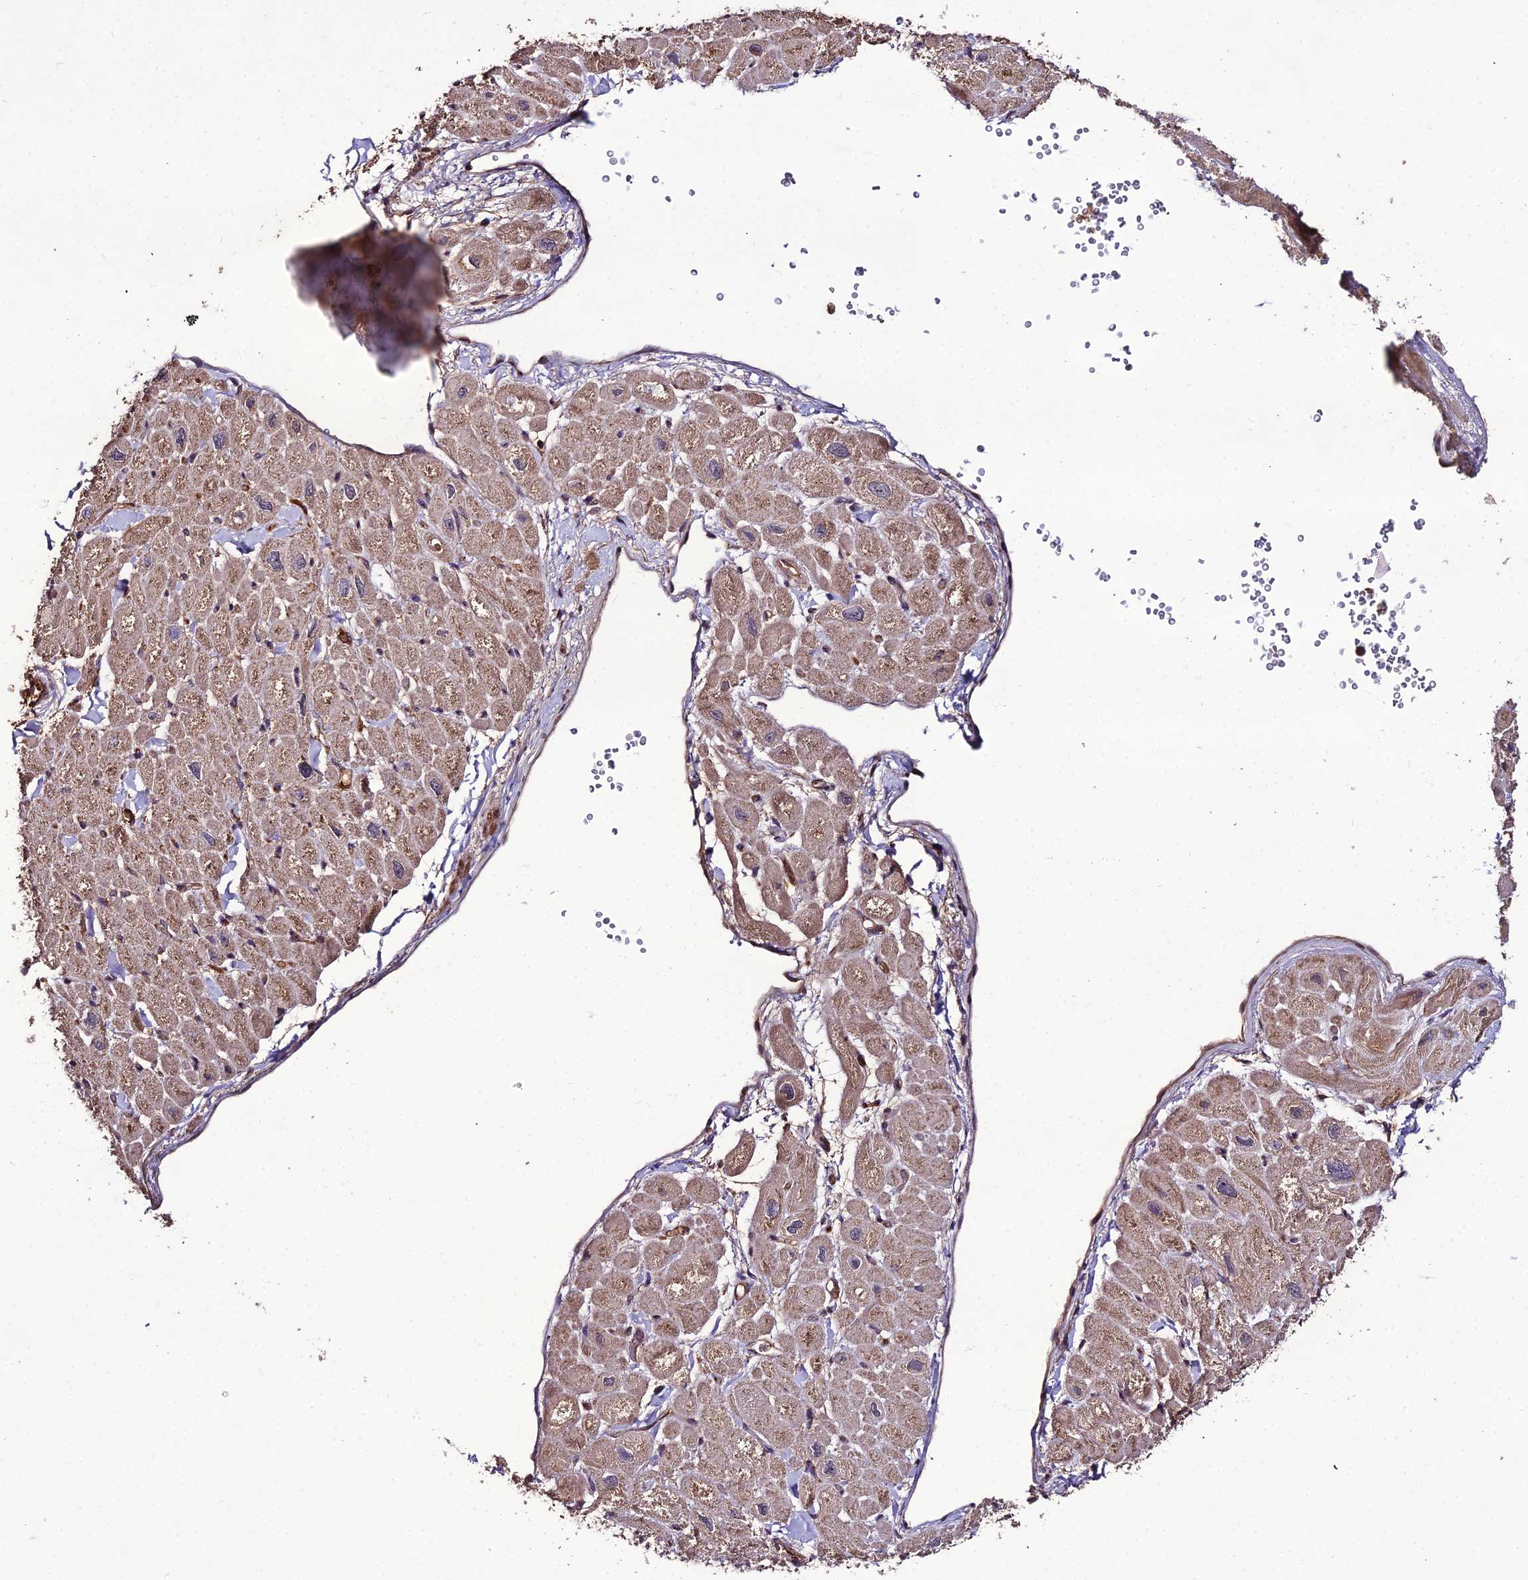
{"staining": {"intensity": "moderate", "quantity": "25%-75%", "location": "cytoplasmic/membranous"}, "tissue": "heart muscle", "cell_type": "Cardiomyocytes", "image_type": "normal", "snomed": [{"axis": "morphology", "description": "Normal tissue, NOS"}, {"axis": "topography", "description": "Heart"}], "caption": "A photomicrograph of human heart muscle stained for a protein reveals moderate cytoplasmic/membranous brown staining in cardiomyocytes. The protein of interest is stained brown, and the nuclei are stained in blue (DAB IHC with brightfield microscopy, high magnification).", "gene": "KCTD16", "patient": {"sex": "male", "age": 65}}